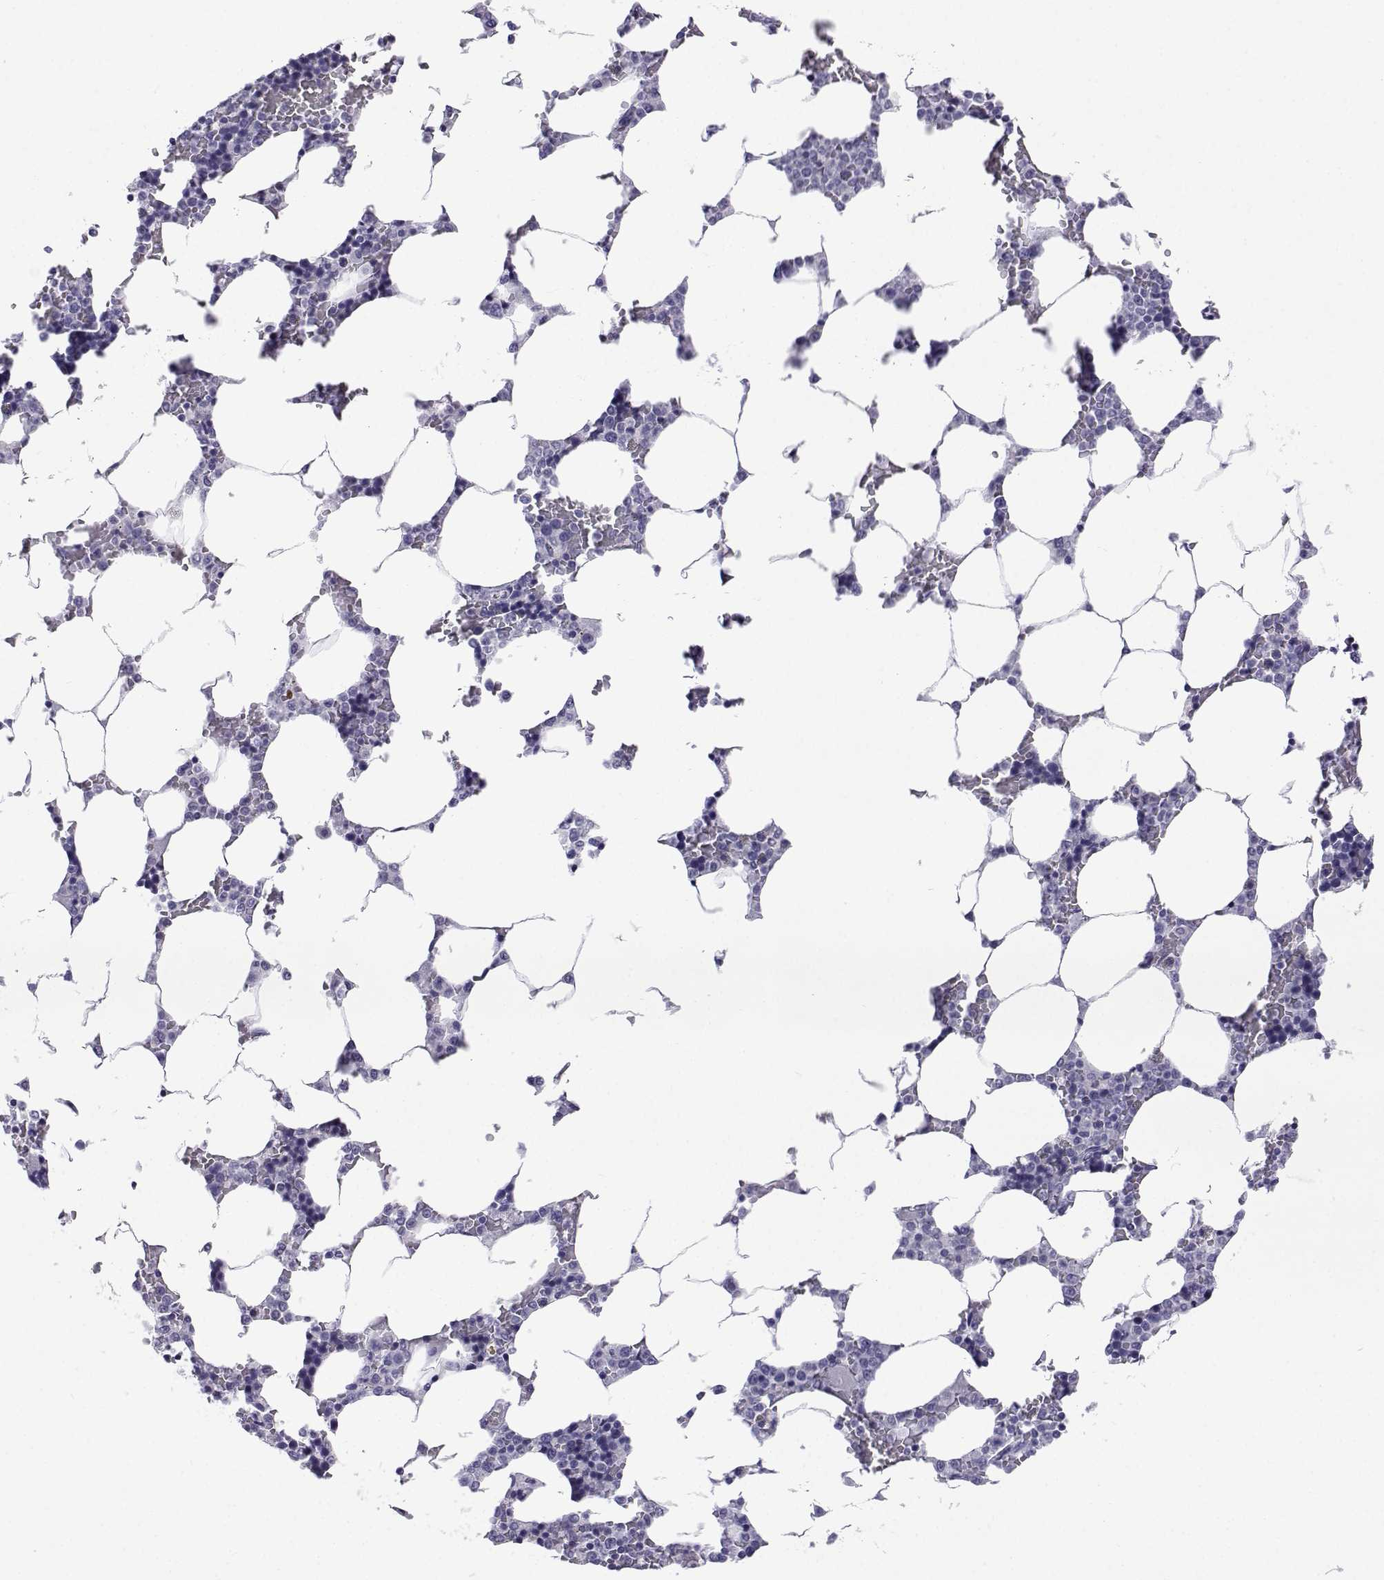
{"staining": {"intensity": "negative", "quantity": "none", "location": "none"}, "tissue": "bone marrow", "cell_type": "Hematopoietic cells", "image_type": "normal", "snomed": [{"axis": "morphology", "description": "Normal tissue, NOS"}, {"axis": "topography", "description": "Bone marrow"}], "caption": "Hematopoietic cells show no significant protein staining in benign bone marrow. (Stains: DAB (3,3'-diaminobenzidine) immunohistochemistry with hematoxylin counter stain, Microscopy: brightfield microscopy at high magnification).", "gene": "ACTL7A", "patient": {"sex": "male", "age": 63}}